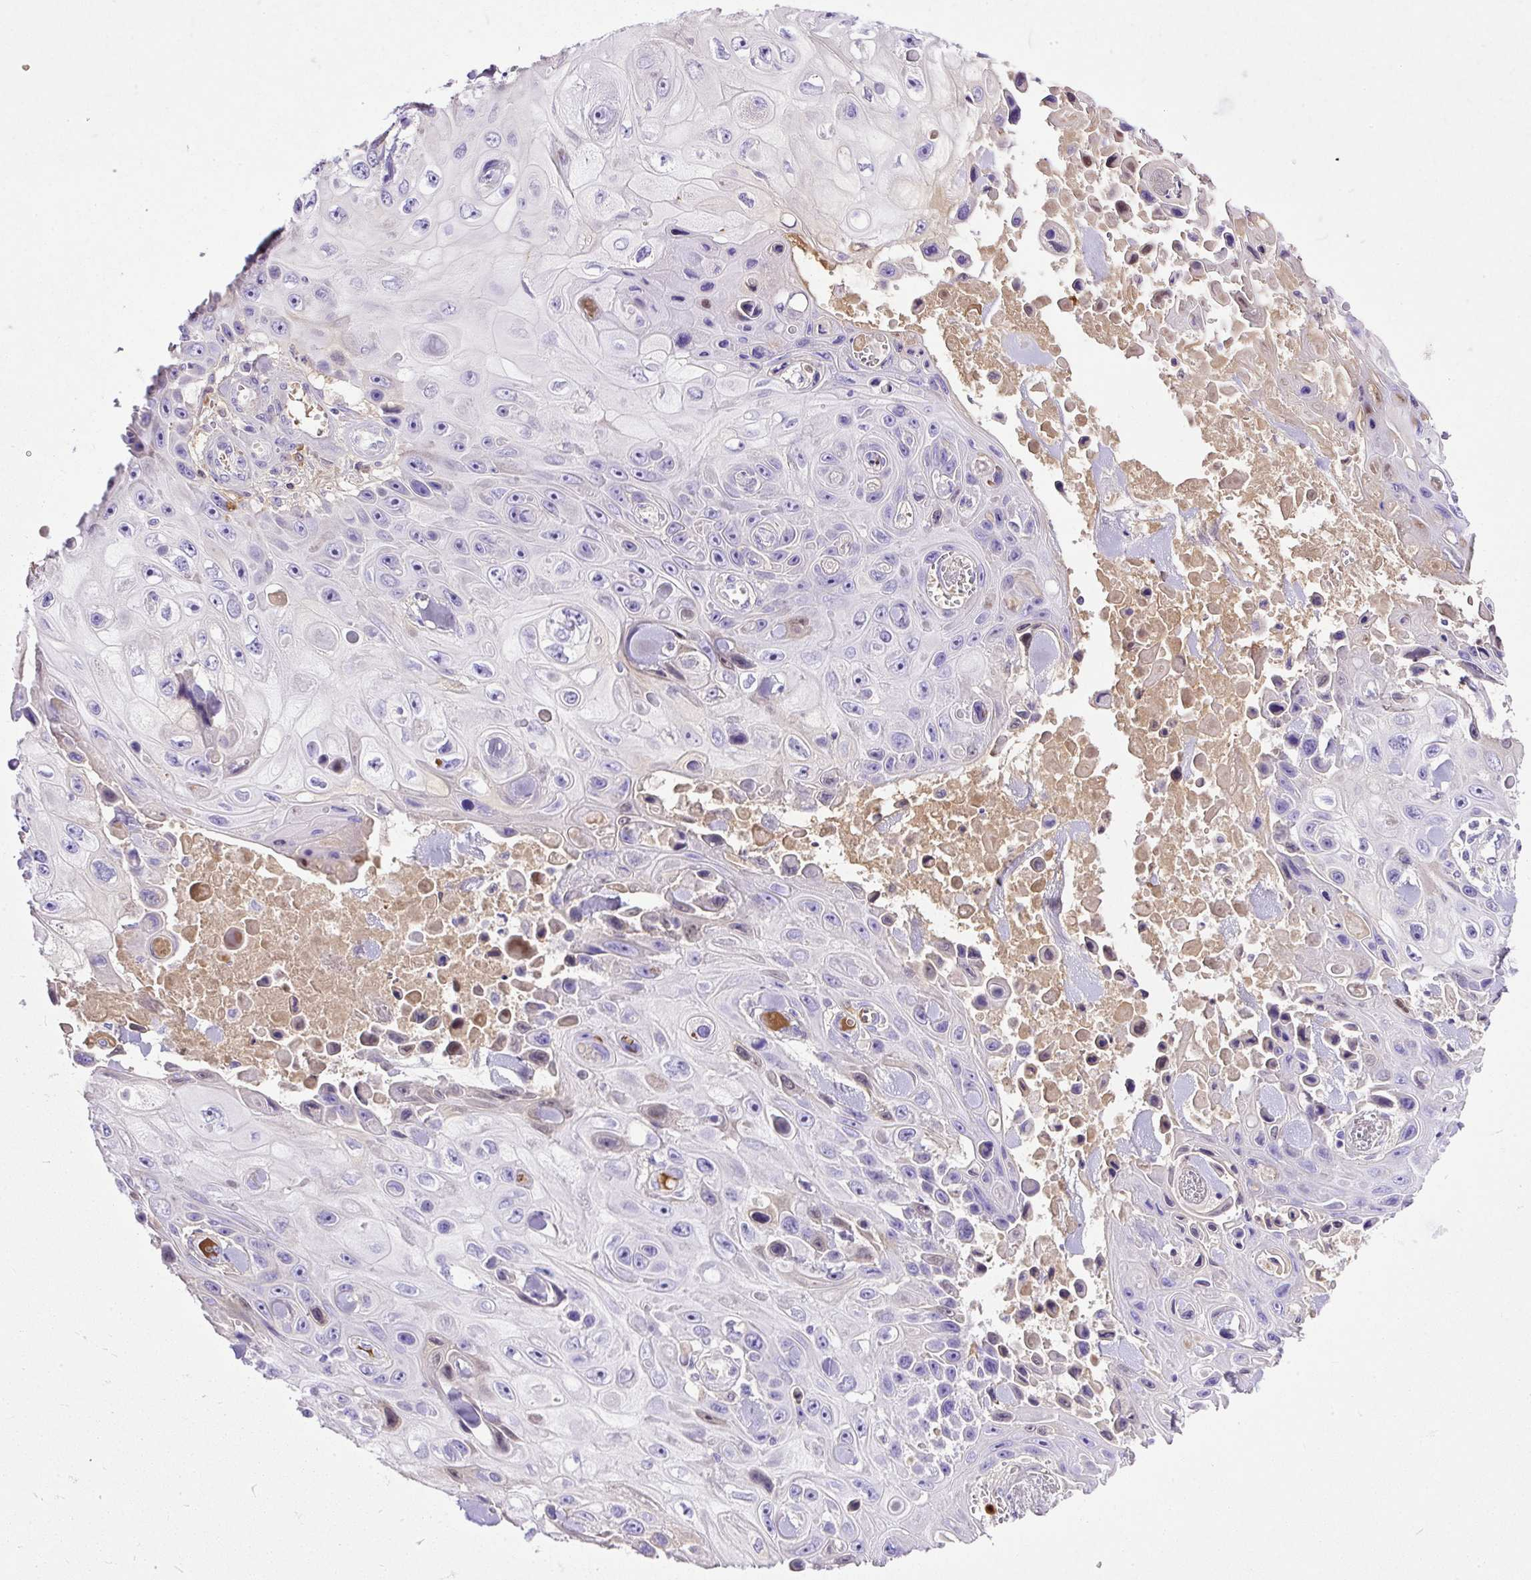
{"staining": {"intensity": "negative", "quantity": "none", "location": "none"}, "tissue": "skin cancer", "cell_type": "Tumor cells", "image_type": "cancer", "snomed": [{"axis": "morphology", "description": "Squamous cell carcinoma, NOS"}, {"axis": "topography", "description": "Skin"}], "caption": "DAB immunohistochemical staining of skin squamous cell carcinoma demonstrates no significant expression in tumor cells.", "gene": "CLEC3B", "patient": {"sex": "male", "age": 82}}